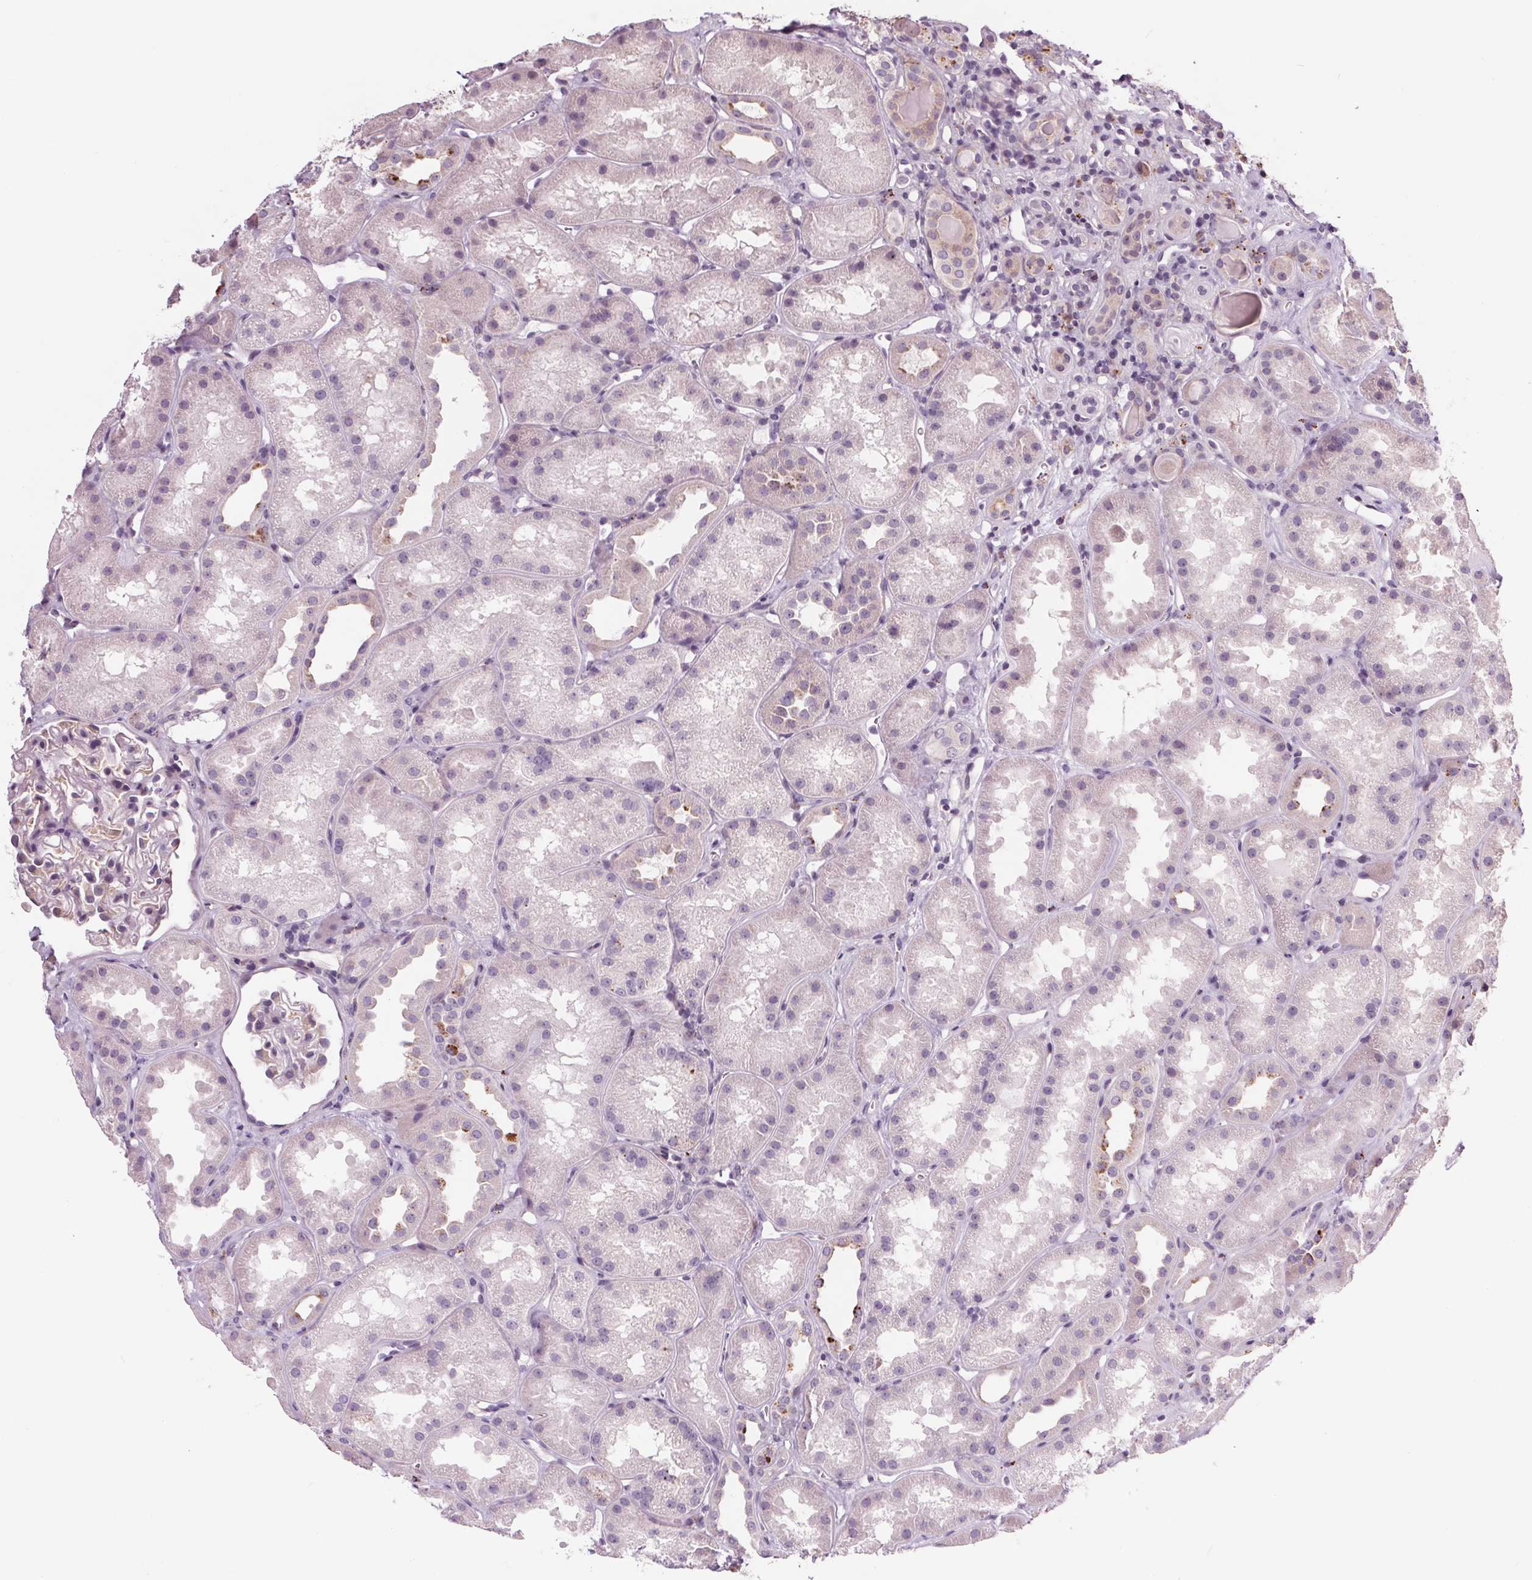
{"staining": {"intensity": "negative", "quantity": "none", "location": "none"}, "tissue": "kidney", "cell_type": "Cells in glomeruli", "image_type": "normal", "snomed": [{"axis": "morphology", "description": "Normal tissue, NOS"}, {"axis": "topography", "description": "Kidney"}], "caption": "High magnification brightfield microscopy of unremarkable kidney stained with DAB (3,3'-diaminobenzidine) (brown) and counterstained with hematoxylin (blue): cells in glomeruli show no significant staining. (DAB (3,3'-diaminobenzidine) immunohistochemistry (IHC) visualized using brightfield microscopy, high magnification).", "gene": "SAMD5", "patient": {"sex": "male", "age": 61}}